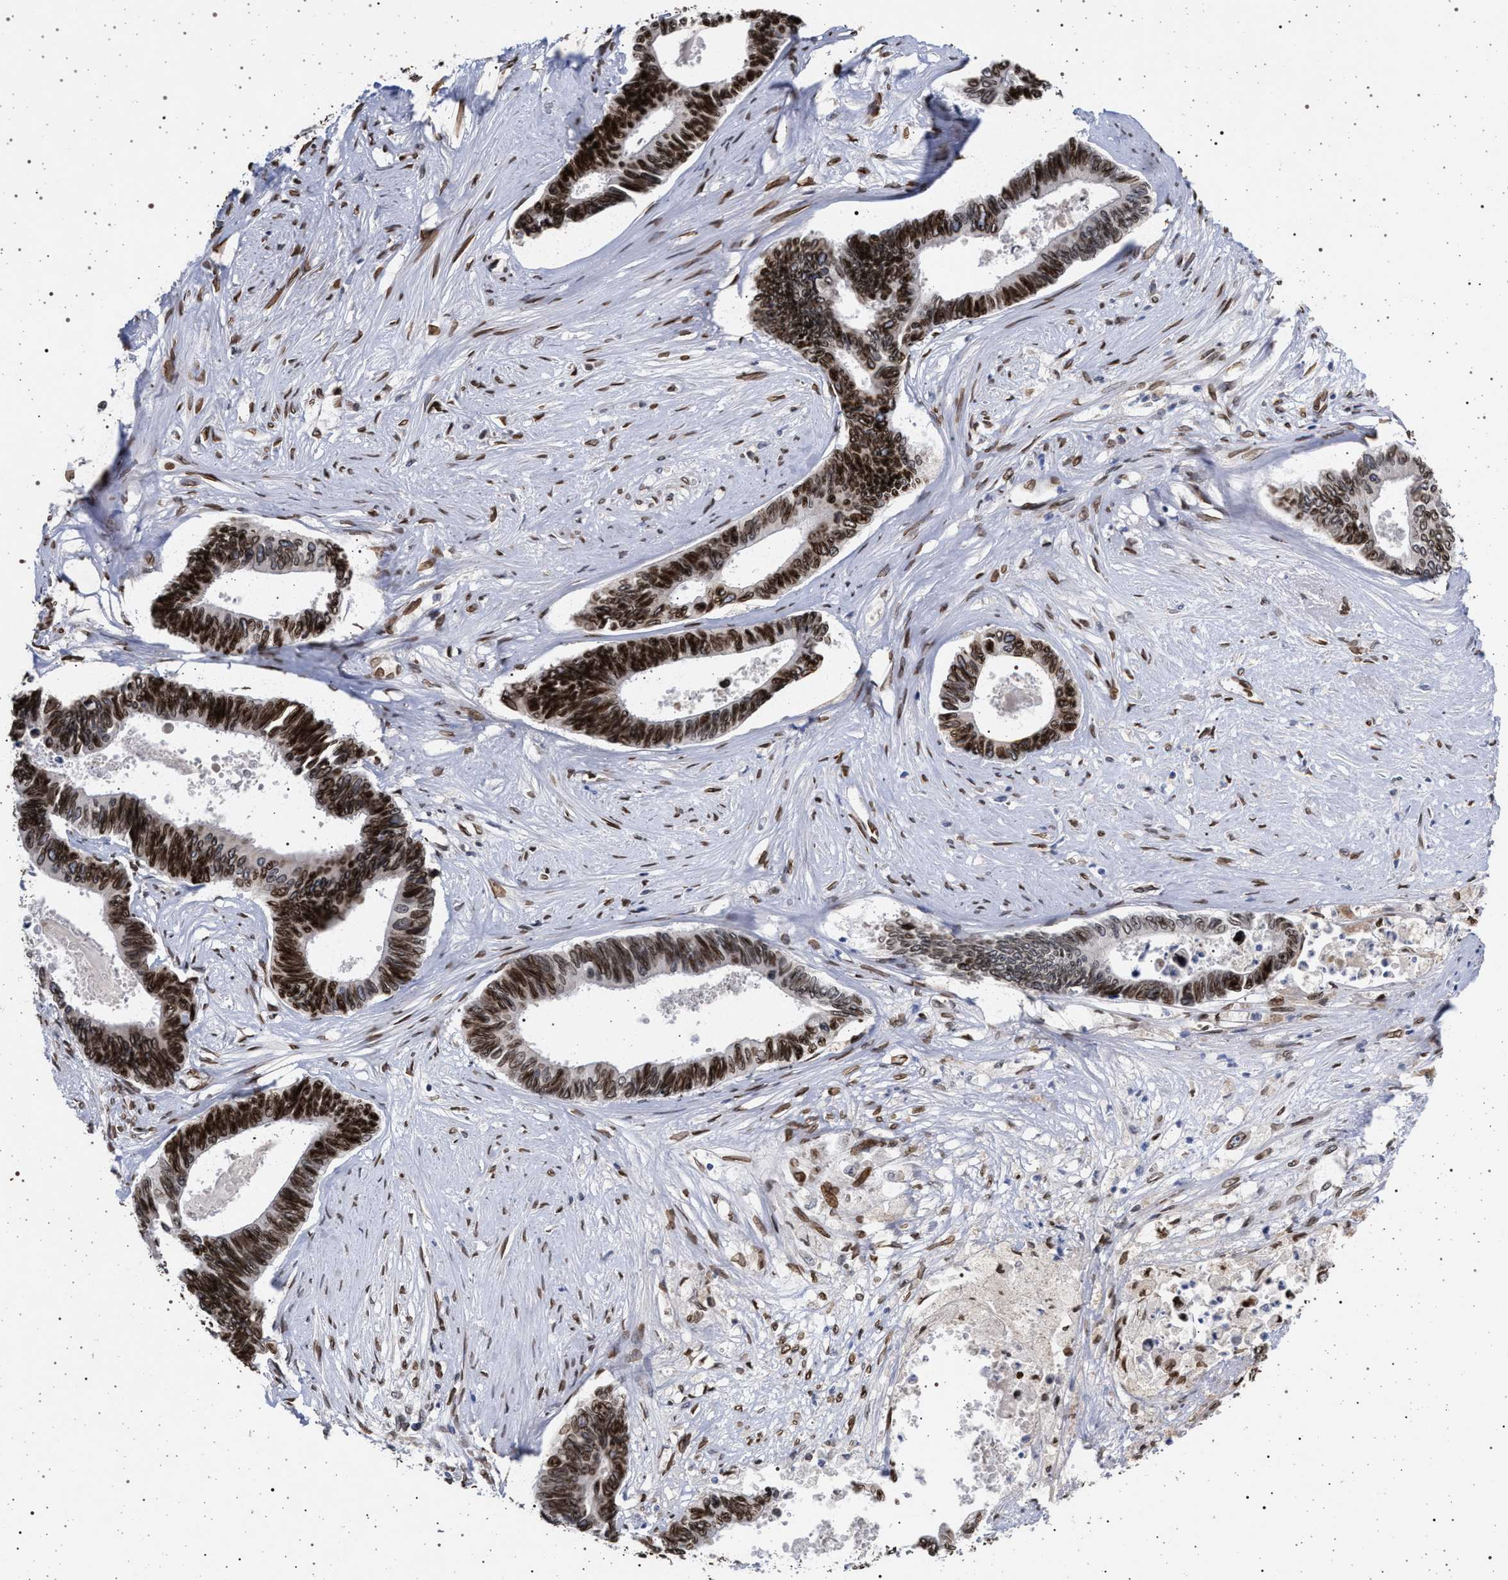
{"staining": {"intensity": "strong", "quantity": ">75%", "location": "nuclear"}, "tissue": "pancreatic cancer", "cell_type": "Tumor cells", "image_type": "cancer", "snomed": [{"axis": "morphology", "description": "Adenocarcinoma, NOS"}, {"axis": "topography", "description": "Pancreas"}], "caption": "Adenocarcinoma (pancreatic) tissue displays strong nuclear positivity in about >75% of tumor cells, visualized by immunohistochemistry.", "gene": "ING2", "patient": {"sex": "female", "age": 70}}